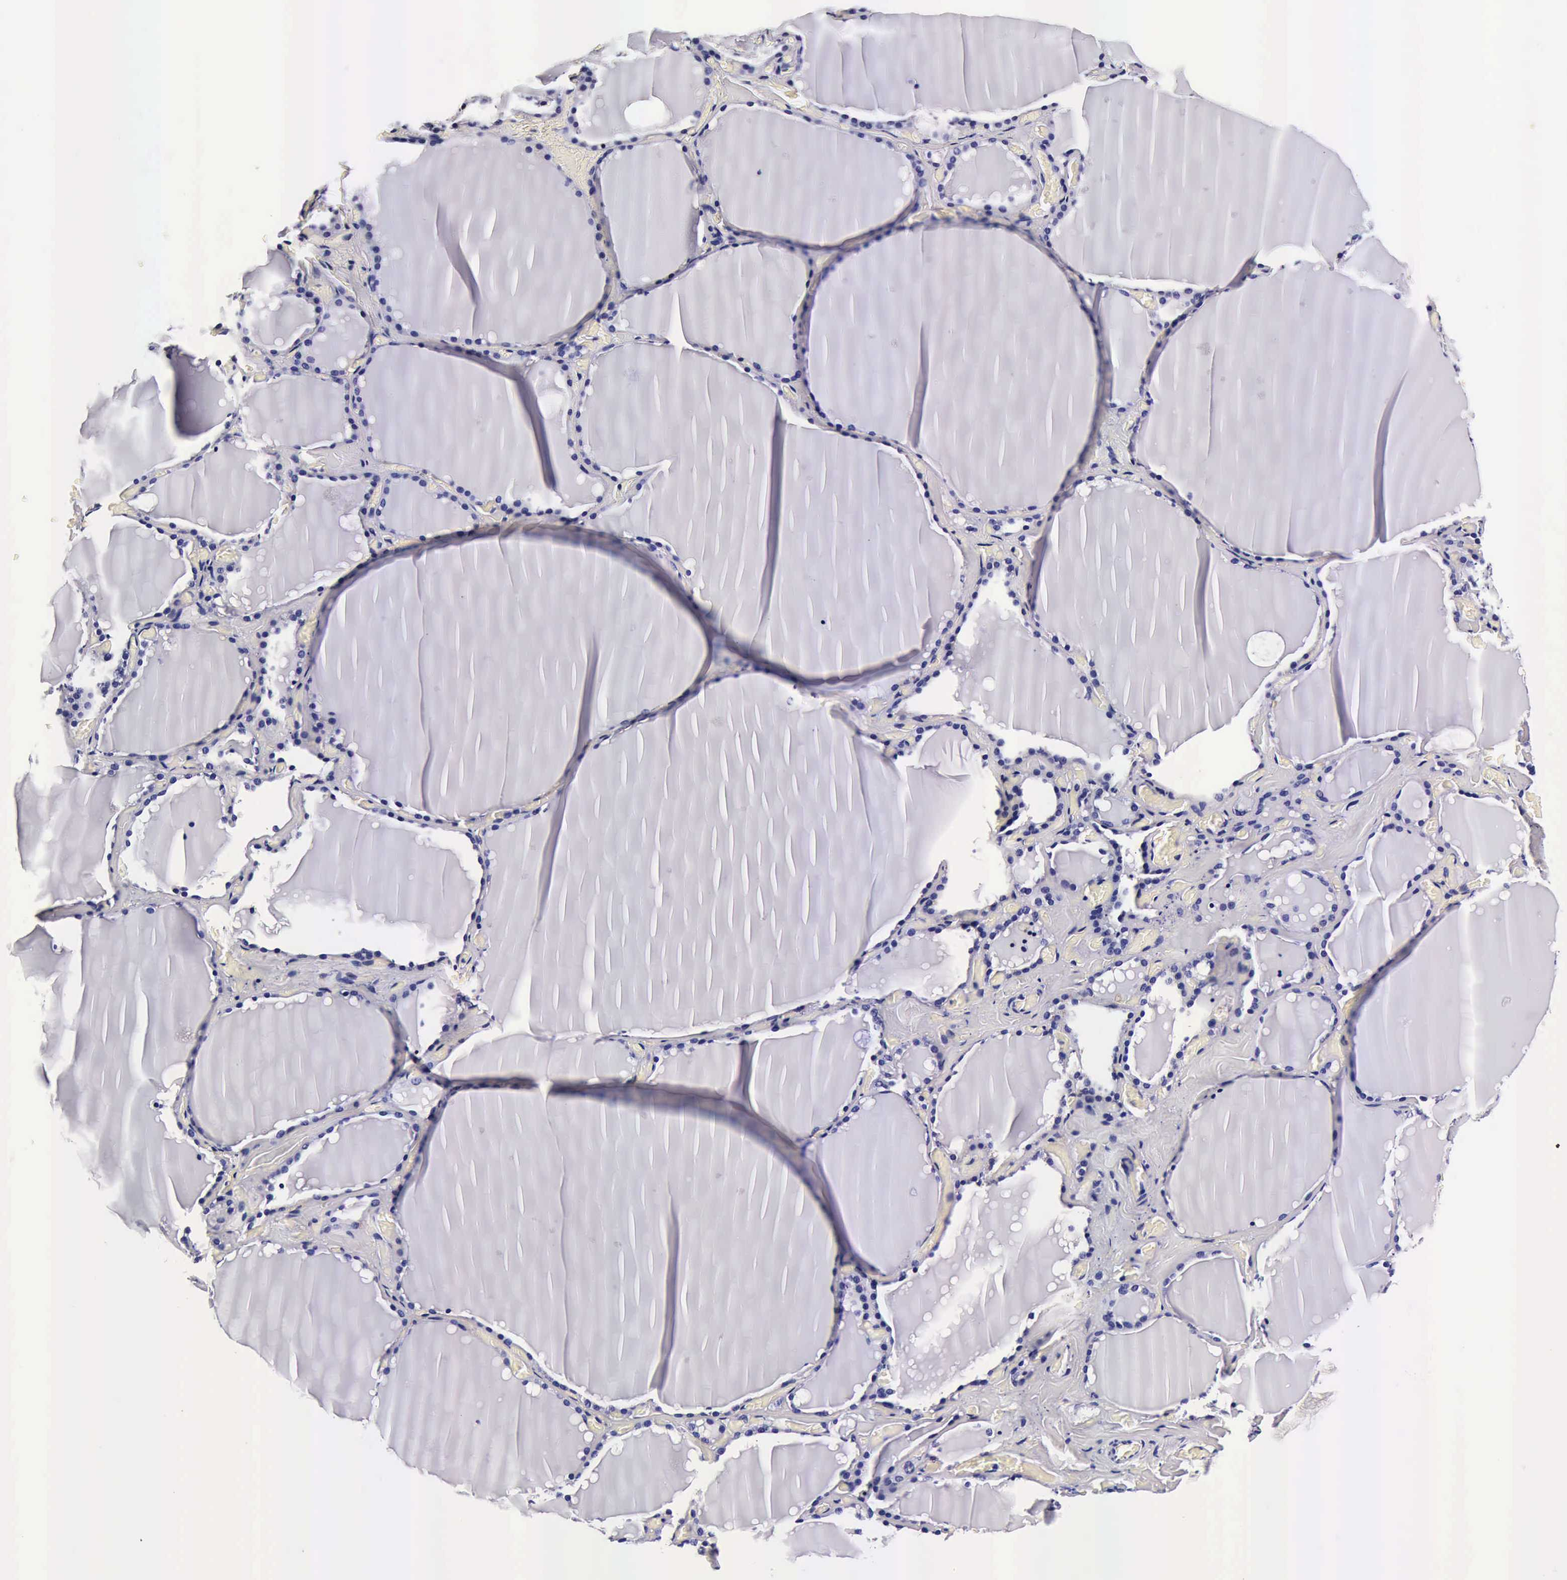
{"staining": {"intensity": "negative", "quantity": "none", "location": "none"}, "tissue": "thyroid gland", "cell_type": "Glandular cells", "image_type": "normal", "snomed": [{"axis": "morphology", "description": "Normal tissue, NOS"}, {"axis": "topography", "description": "Thyroid gland"}], "caption": "Immunohistochemistry (IHC) of unremarkable thyroid gland shows no positivity in glandular cells. (DAB immunohistochemistry with hematoxylin counter stain).", "gene": "IAPP", "patient": {"sex": "male", "age": 34}}